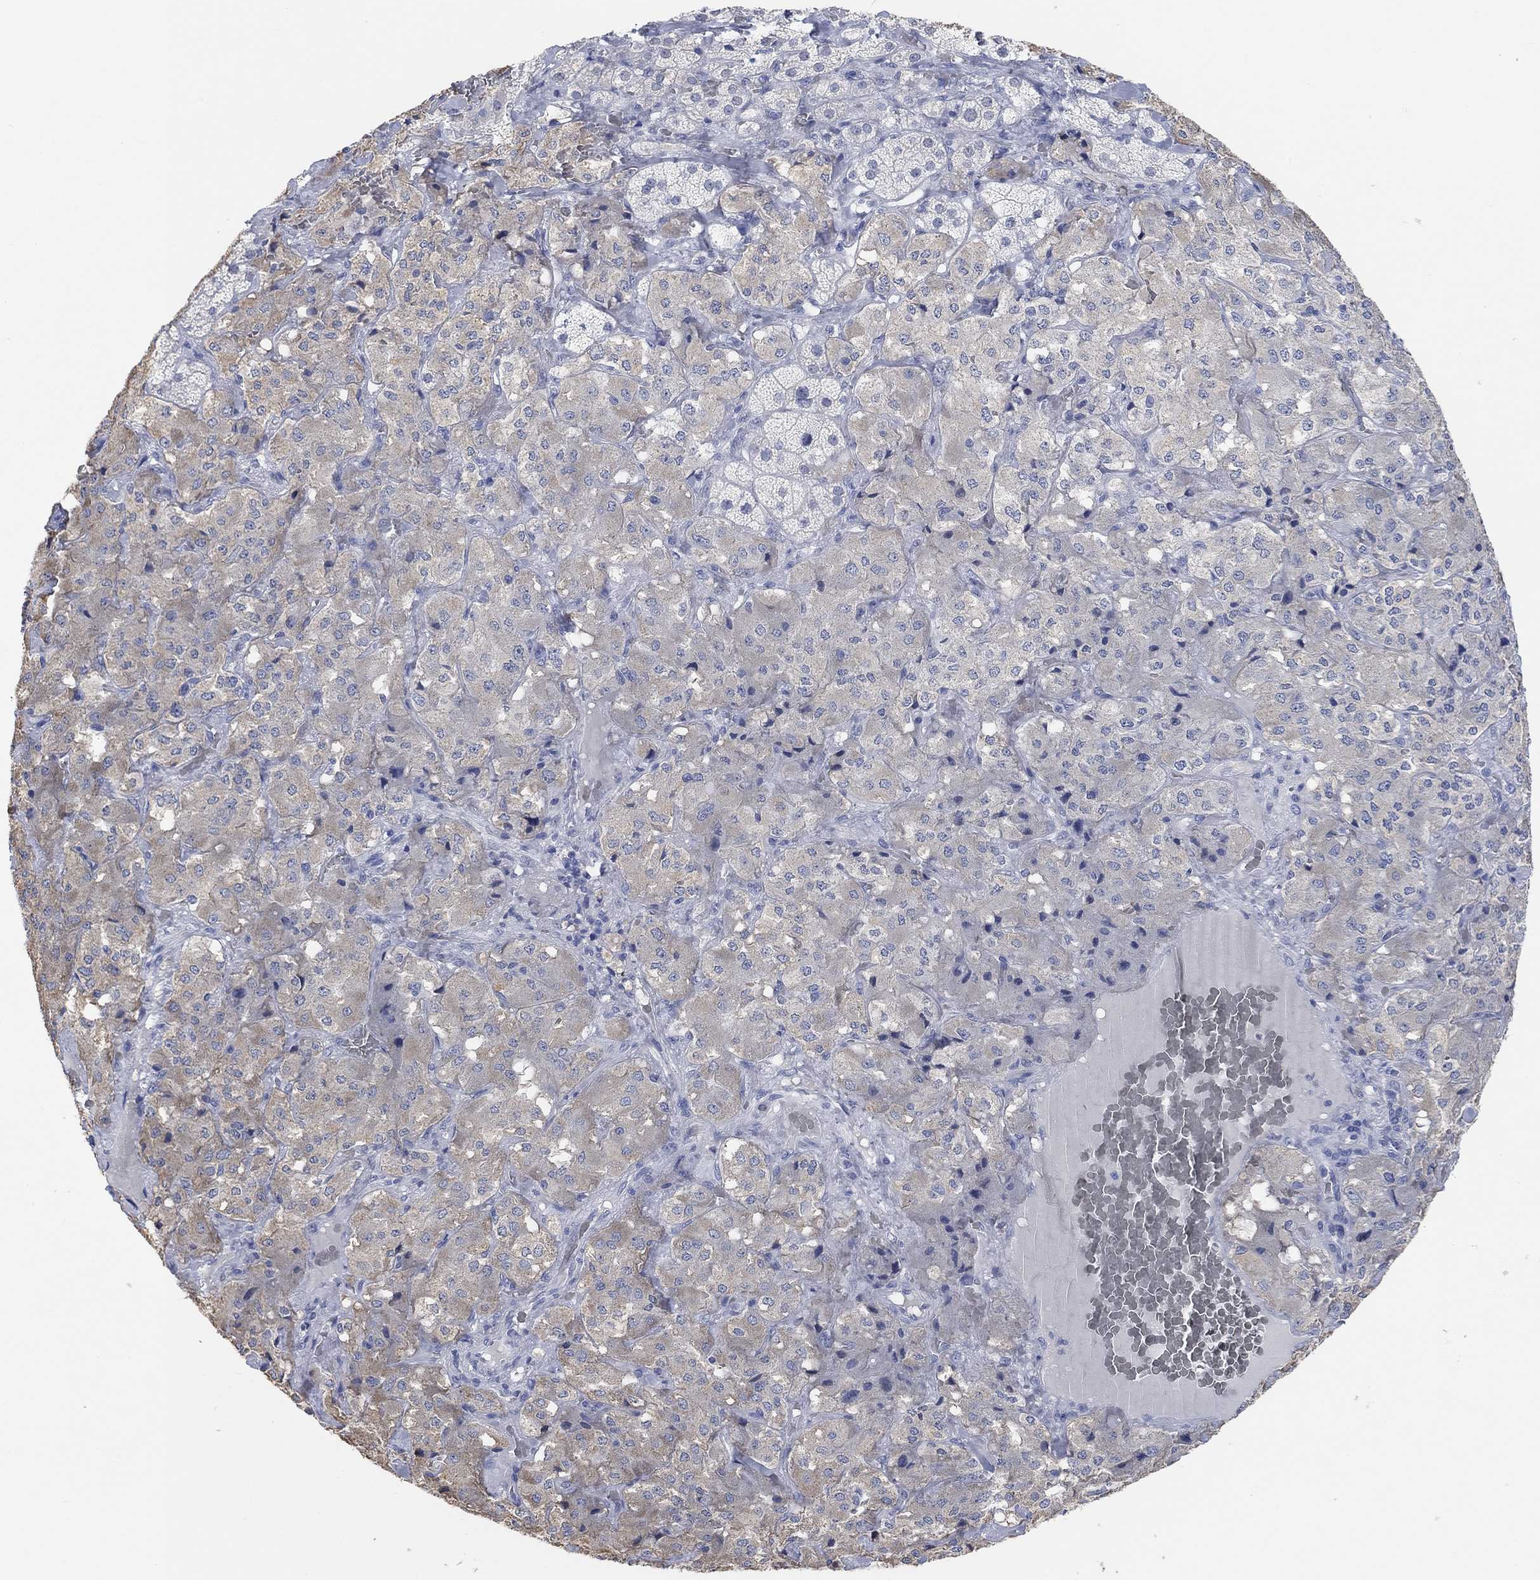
{"staining": {"intensity": "moderate", "quantity": "<25%", "location": "cytoplasmic/membranous"}, "tissue": "adrenal gland", "cell_type": "Glandular cells", "image_type": "normal", "snomed": [{"axis": "morphology", "description": "Normal tissue, NOS"}, {"axis": "topography", "description": "Adrenal gland"}], "caption": "Immunohistochemical staining of normal human adrenal gland reveals low levels of moderate cytoplasmic/membranous staining in about <25% of glandular cells.", "gene": "MUC1", "patient": {"sex": "male", "age": 57}}